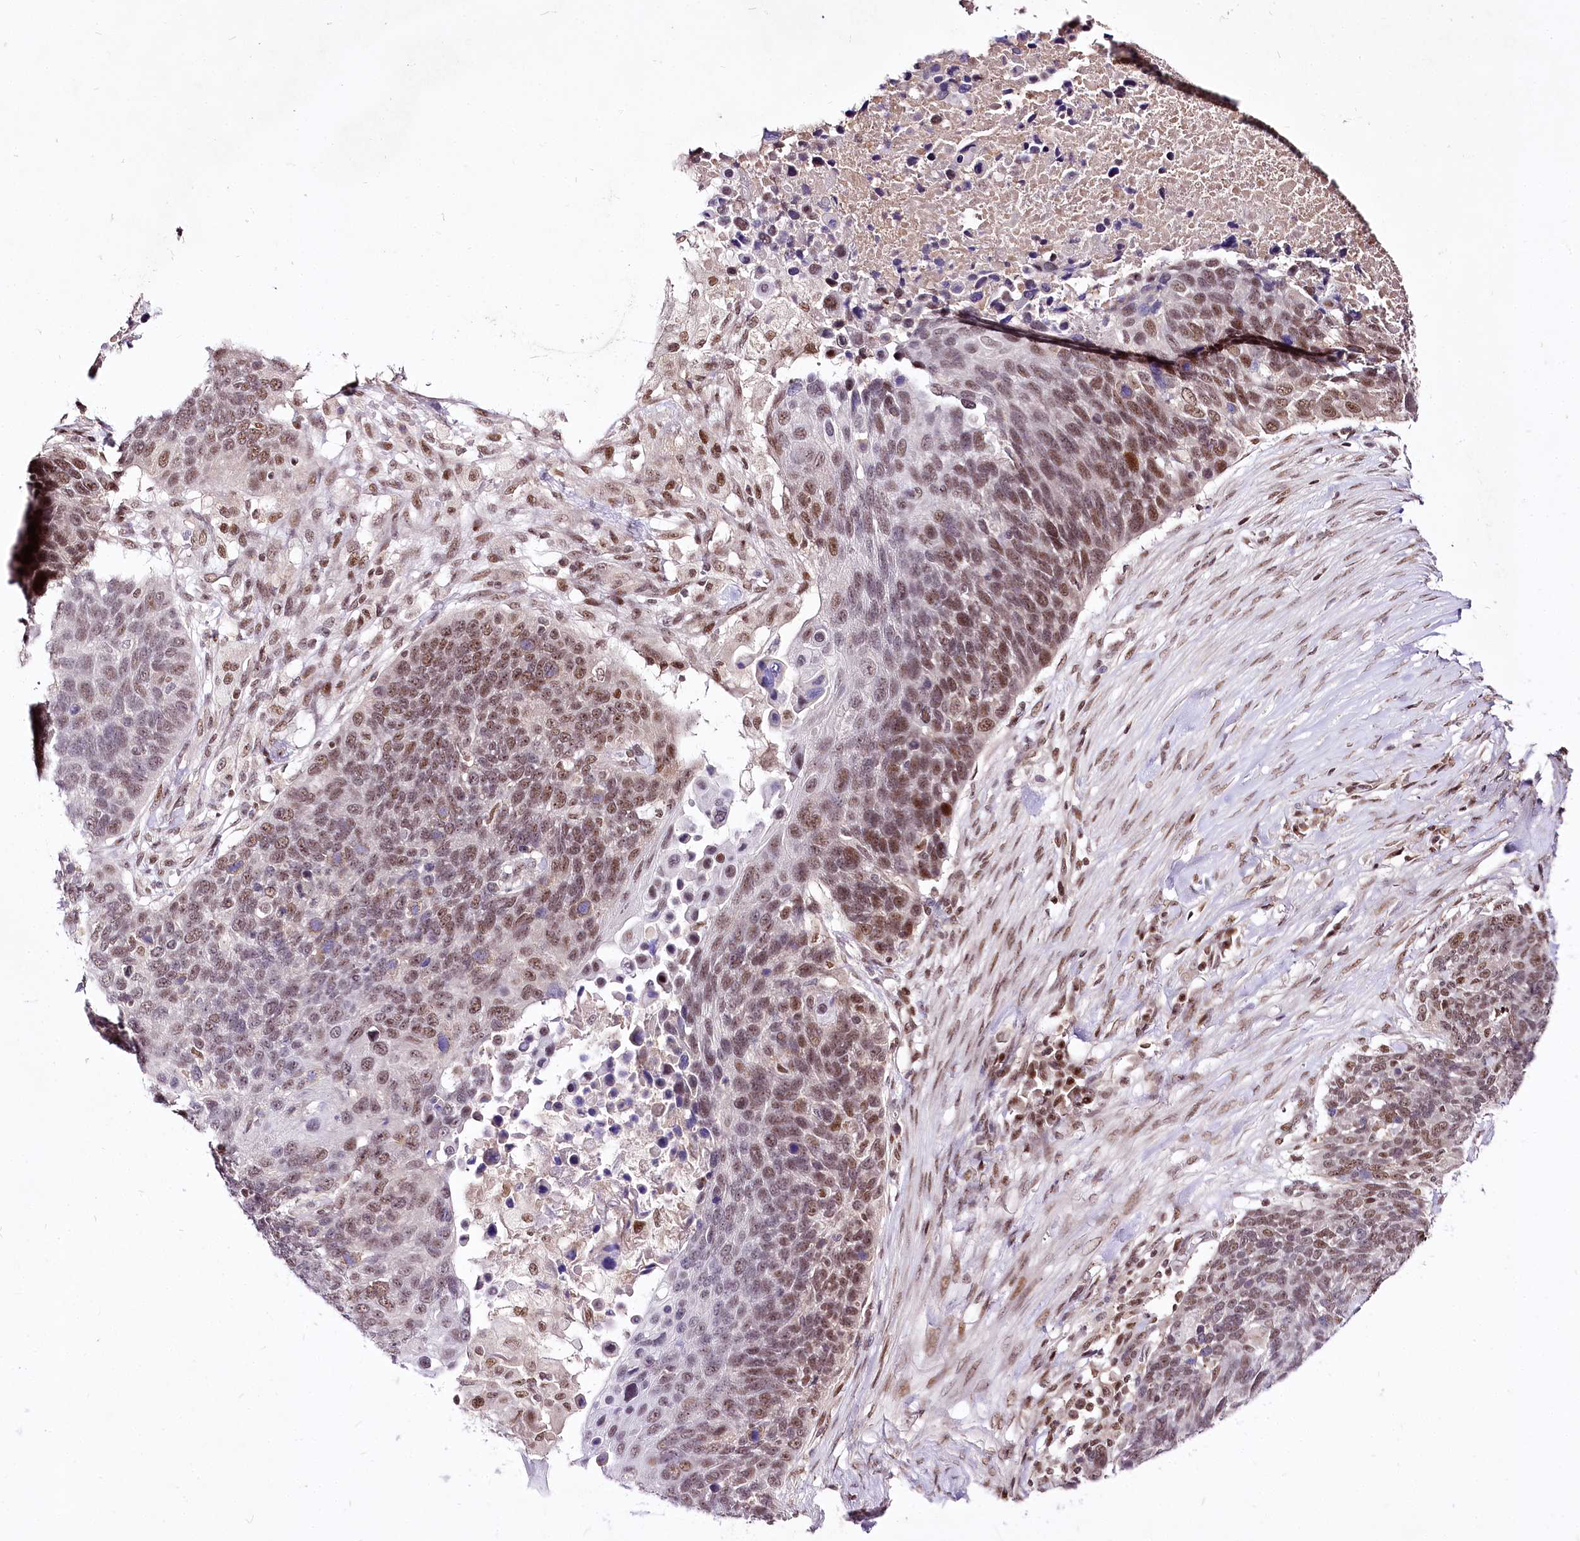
{"staining": {"intensity": "moderate", "quantity": ">75%", "location": "nuclear"}, "tissue": "lung cancer", "cell_type": "Tumor cells", "image_type": "cancer", "snomed": [{"axis": "morphology", "description": "Normal tissue, NOS"}, {"axis": "morphology", "description": "Squamous cell carcinoma, NOS"}, {"axis": "topography", "description": "Lymph node"}, {"axis": "topography", "description": "Lung"}], "caption": "A micrograph of human squamous cell carcinoma (lung) stained for a protein reveals moderate nuclear brown staining in tumor cells. Nuclei are stained in blue.", "gene": "POLA2", "patient": {"sex": "male", "age": 66}}